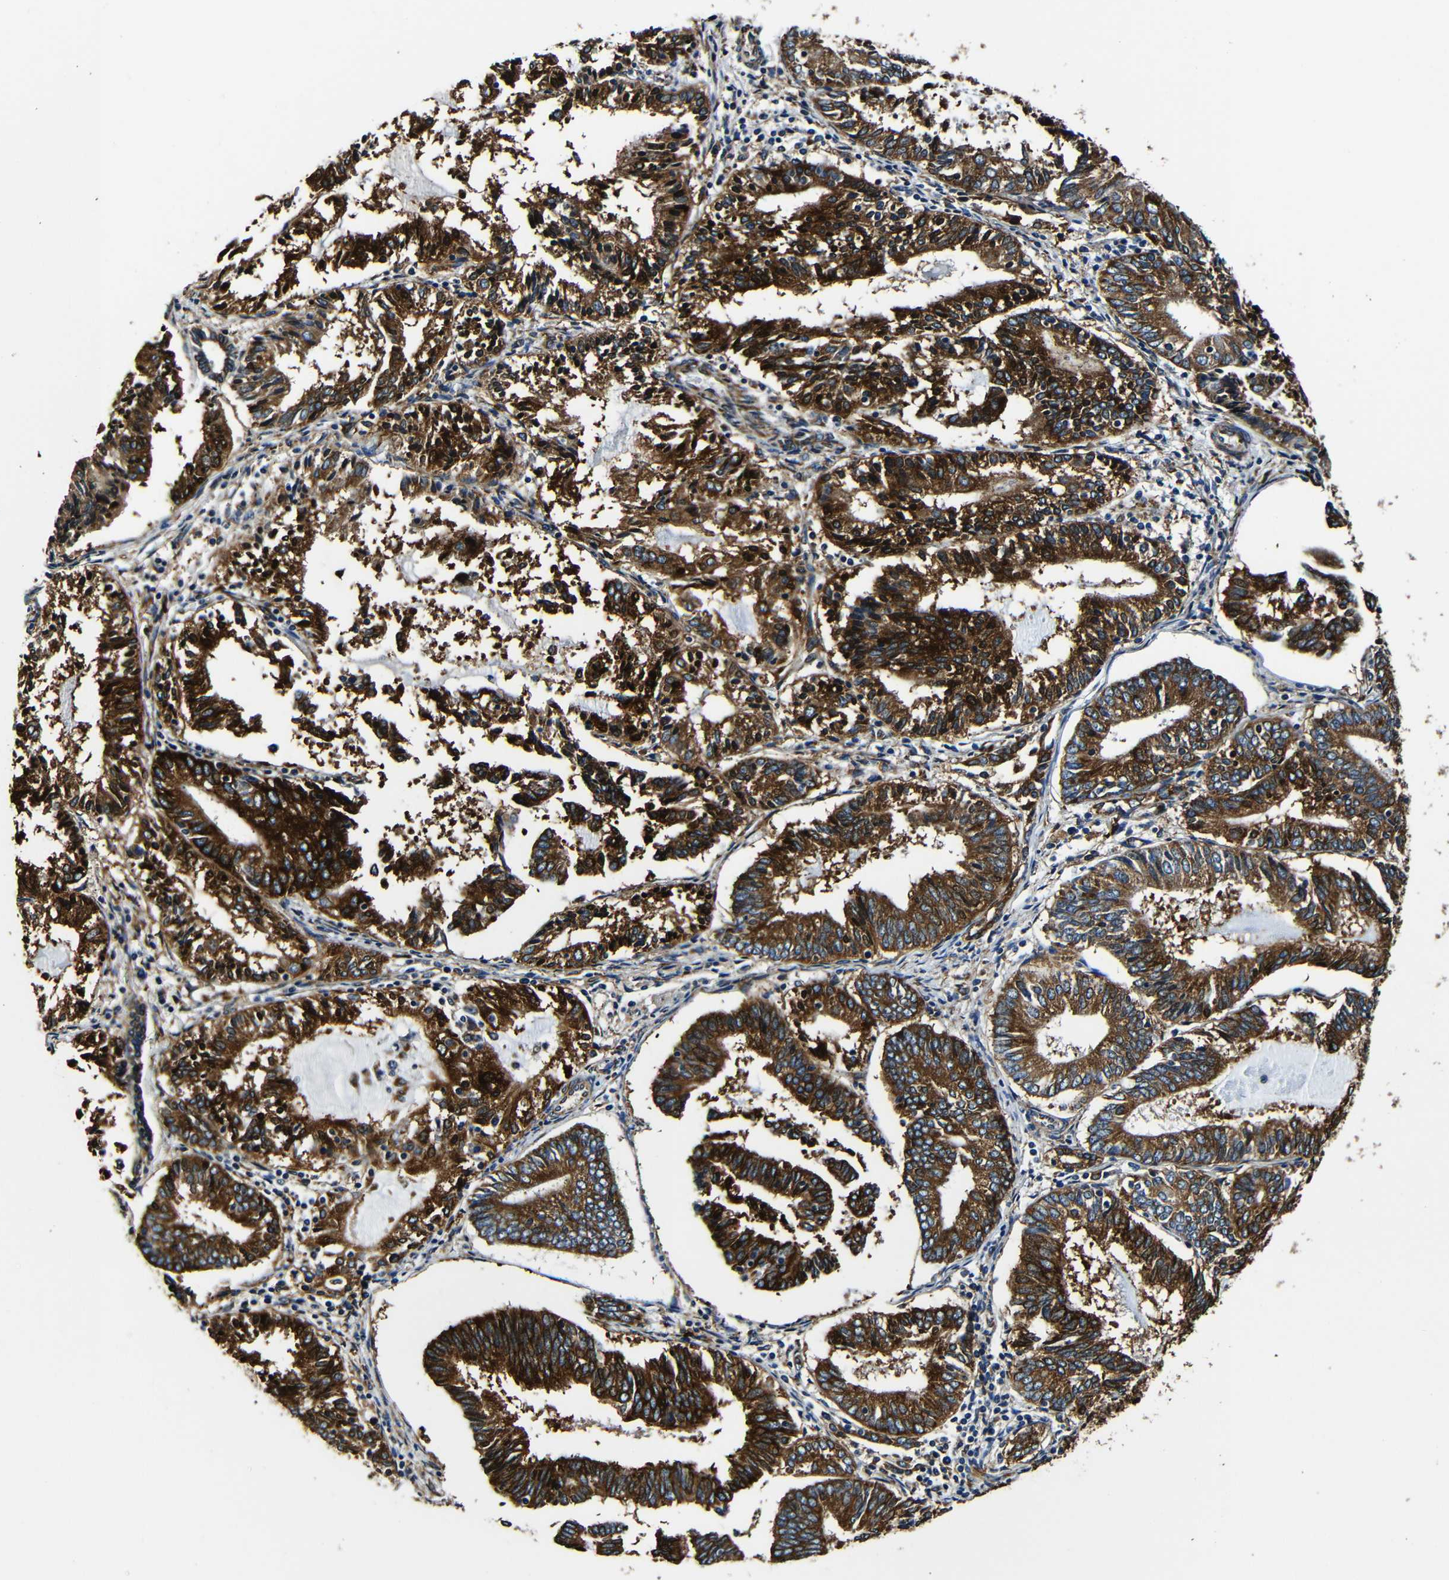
{"staining": {"intensity": "strong", "quantity": ">75%", "location": "cytoplasmic/membranous"}, "tissue": "endometrial cancer", "cell_type": "Tumor cells", "image_type": "cancer", "snomed": [{"axis": "morphology", "description": "Adenocarcinoma, NOS"}, {"axis": "topography", "description": "Endometrium"}], "caption": "Immunohistochemical staining of human endometrial cancer (adenocarcinoma) reveals high levels of strong cytoplasmic/membranous protein staining in approximately >75% of tumor cells.", "gene": "RRBP1", "patient": {"sex": "female", "age": 81}}